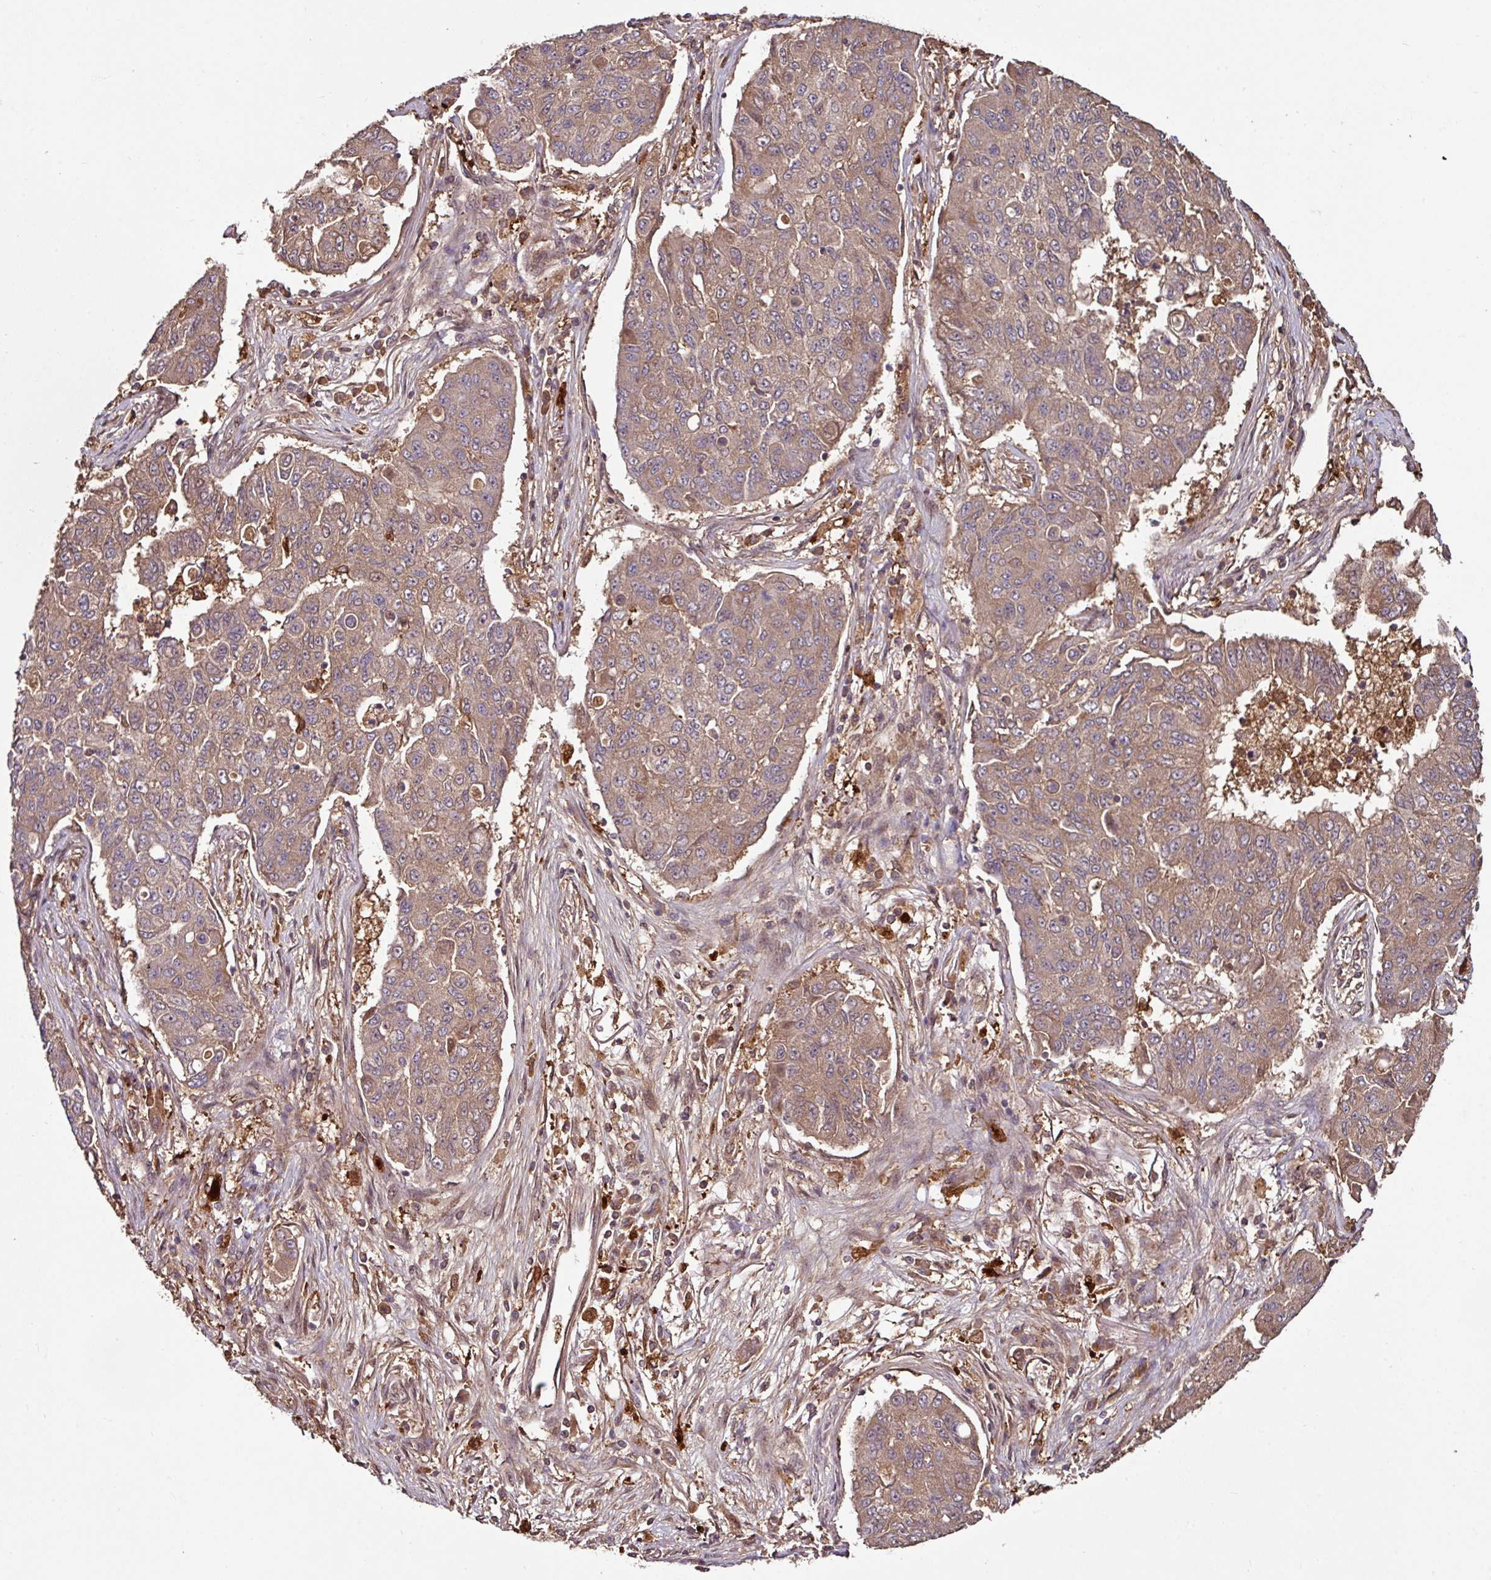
{"staining": {"intensity": "moderate", "quantity": ">75%", "location": "cytoplasmic/membranous"}, "tissue": "lung cancer", "cell_type": "Tumor cells", "image_type": "cancer", "snomed": [{"axis": "morphology", "description": "Squamous cell carcinoma, NOS"}, {"axis": "topography", "description": "Lung"}], "caption": "Immunohistochemical staining of lung cancer exhibits medium levels of moderate cytoplasmic/membranous protein staining in about >75% of tumor cells. (IHC, brightfield microscopy, high magnification).", "gene": "GNPDA1", "patient": {"sex": "male", "age": 74}}